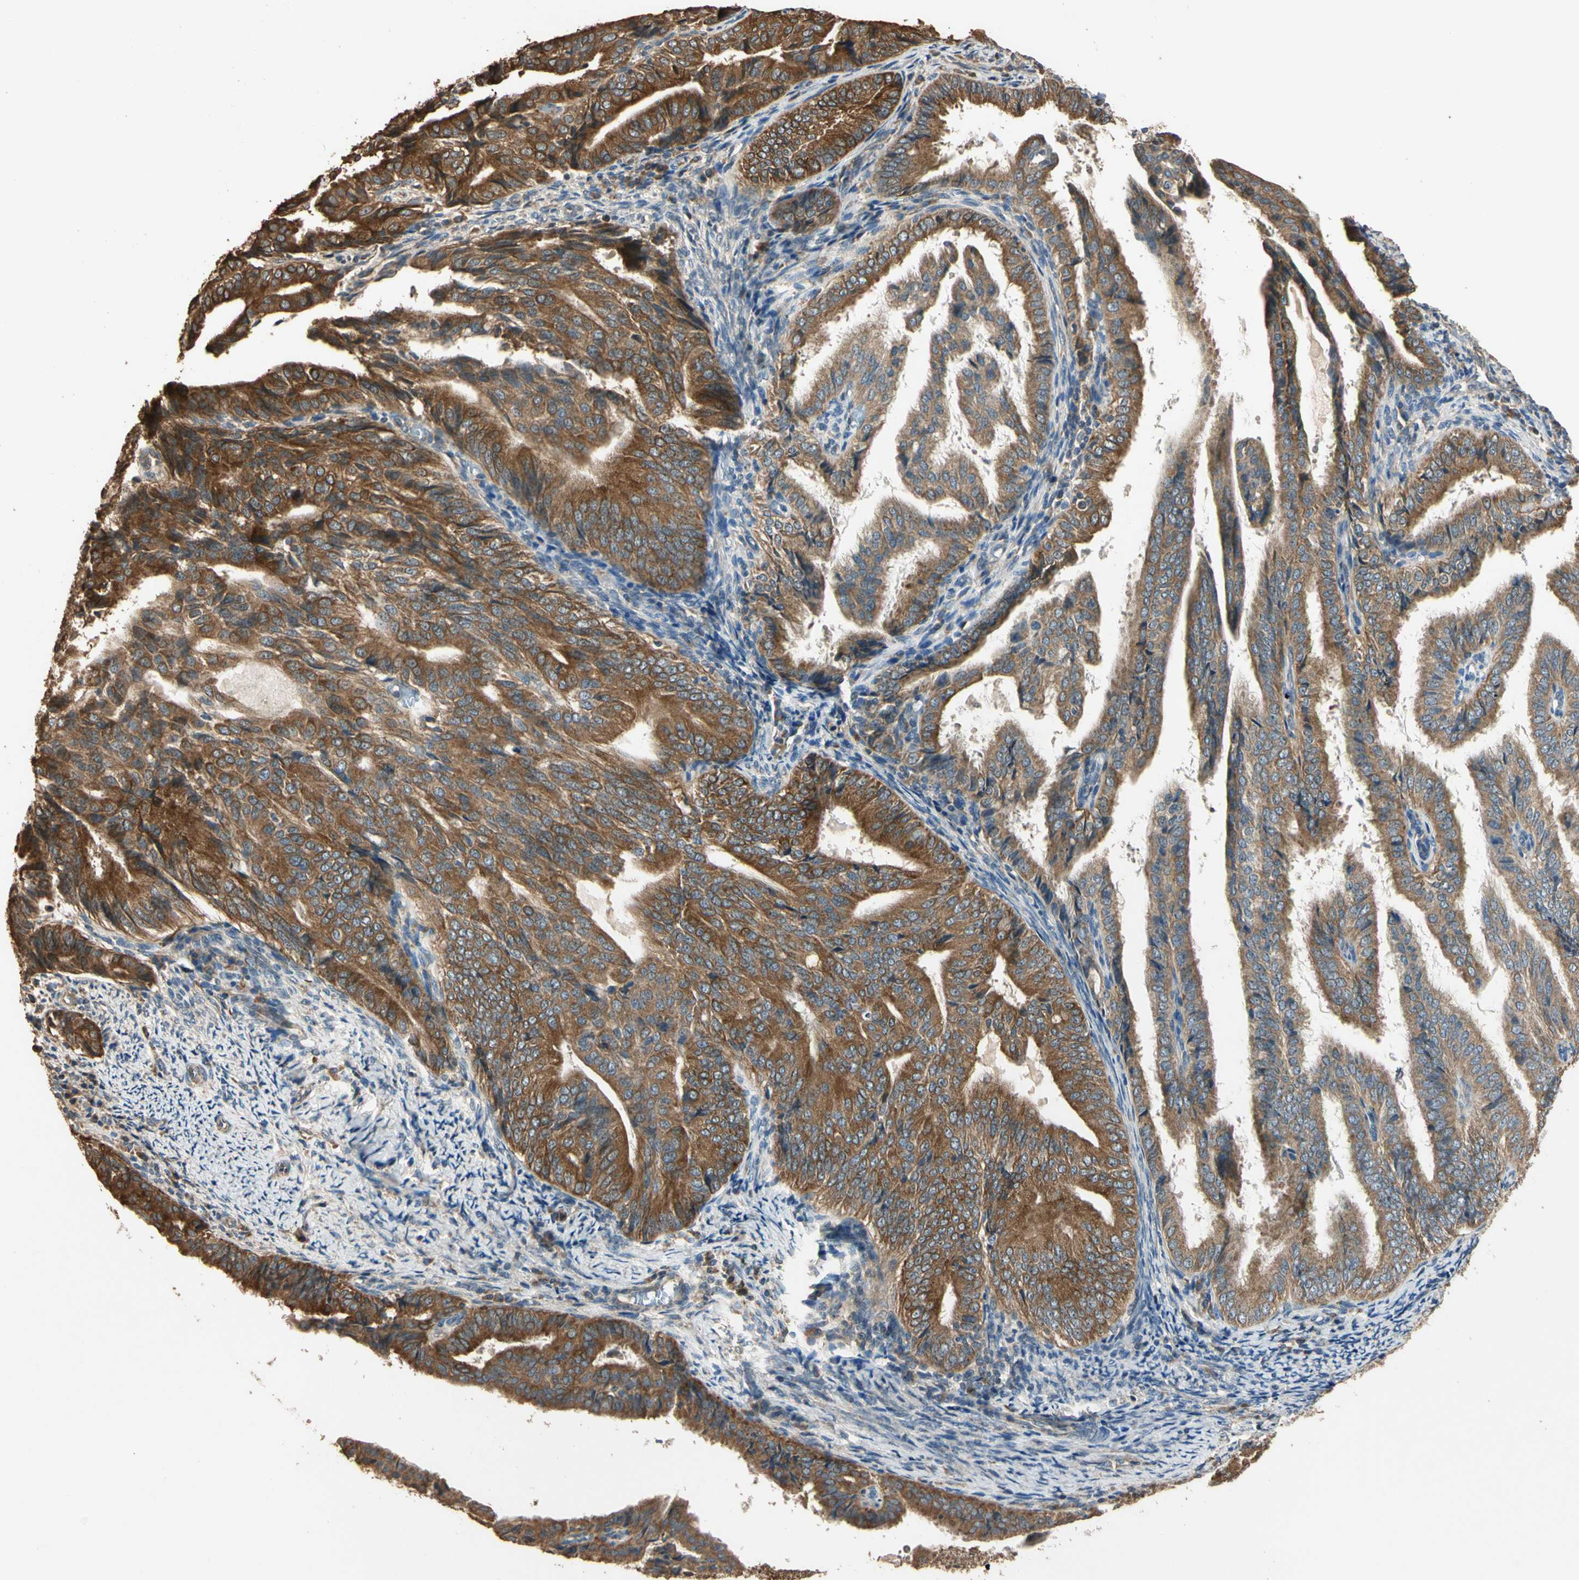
{"staining": {"intensity": "strong", "quantity": ">75%", "location": "cytoplasmic/membranous"}, "tissue": "endometrial cancer", "cell_type": "Tumor cells", "image_type": "cancer", "snomed": [{"axis": "morphology", "description": "Adenocarcinoma, NOS"}, {"axis": "topography", "description": "Endometrium"}], "caption": "A brown stain labels strong cytoplasmic/membranous expression of a protein in endometrial cancer tumor cells. (Brightfield microscopy of DAB IHC at high magnification).", "gene": "STX18", "patient": {"sex": "female", "age": 58}}